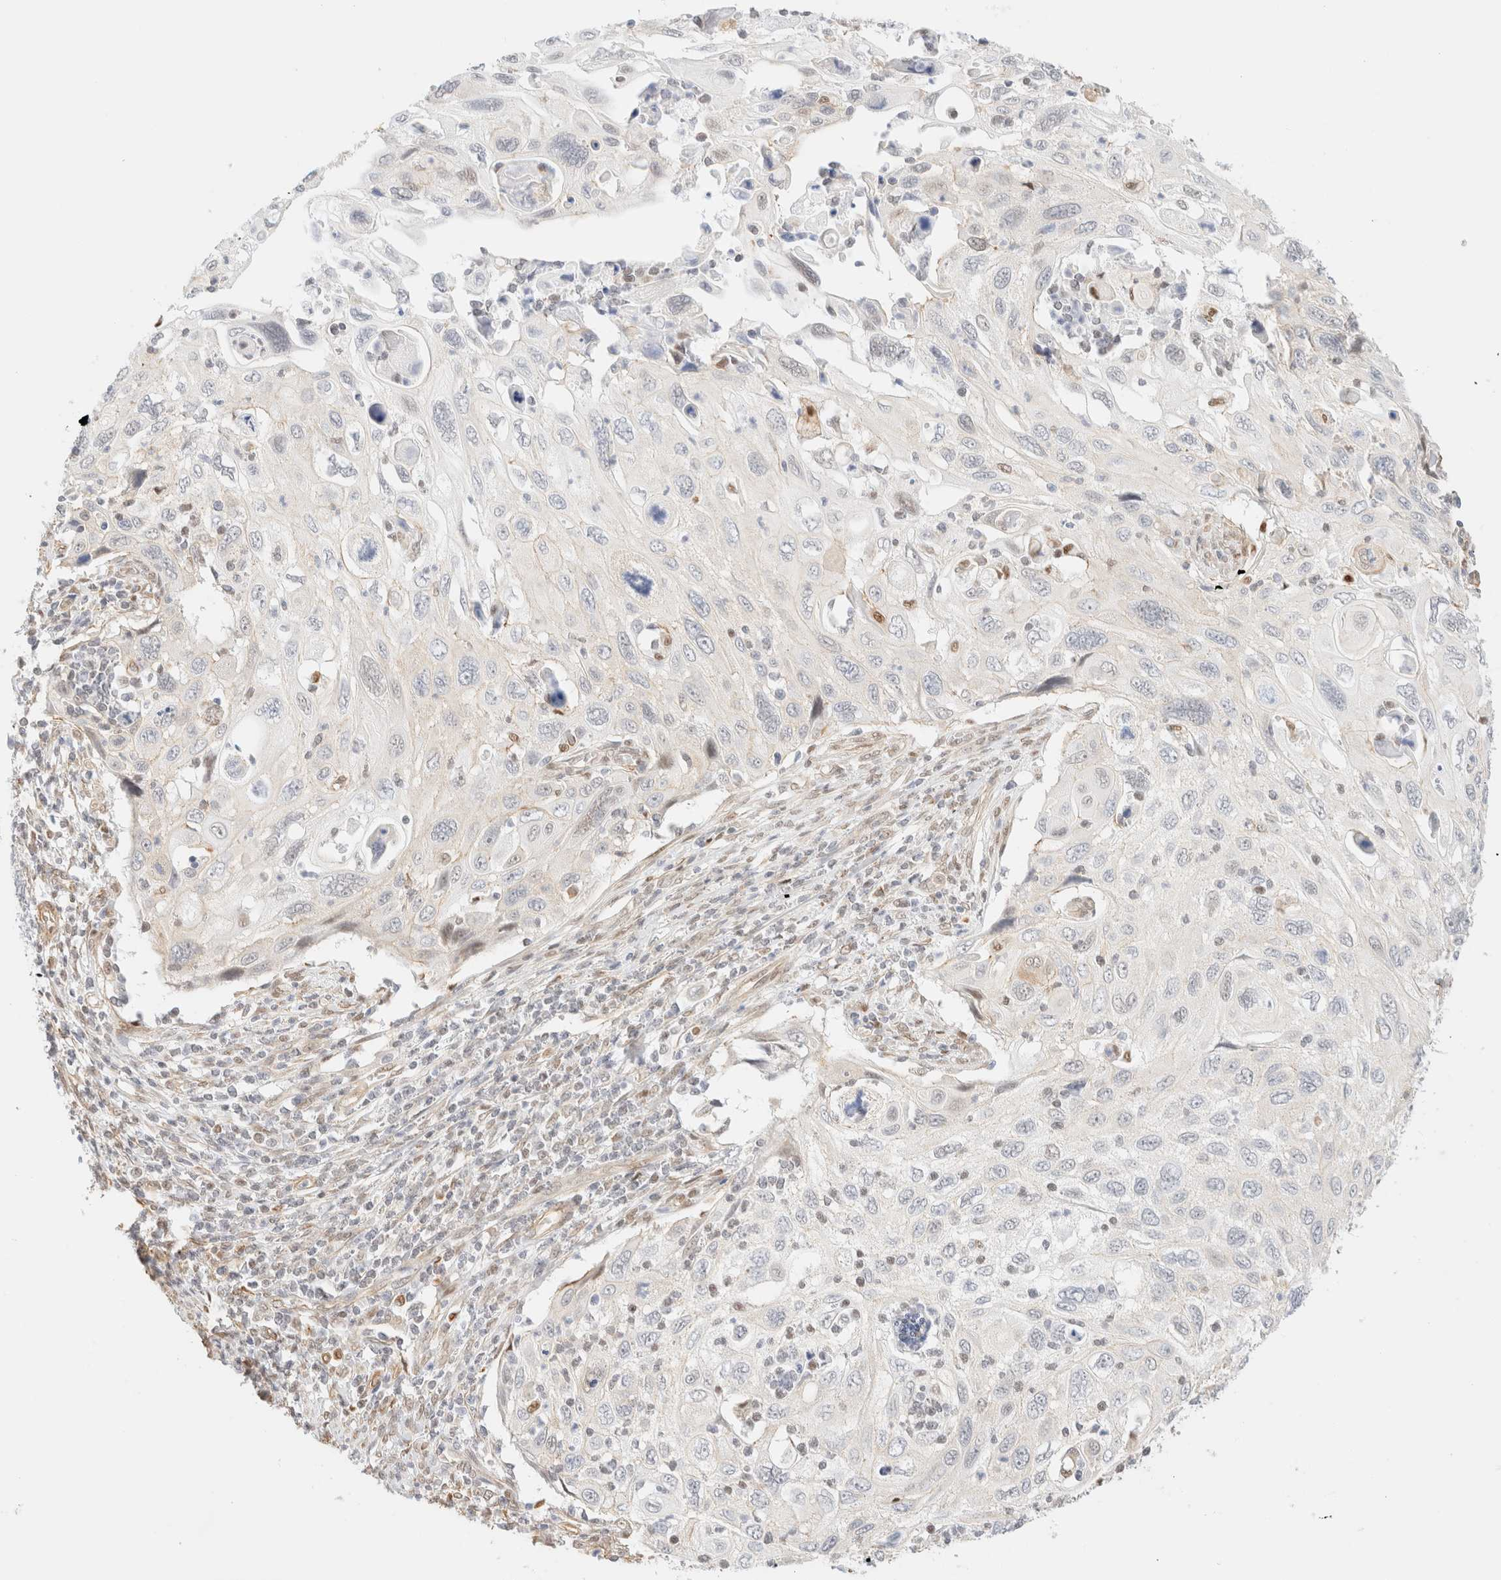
{"staining": {"intensity": "weak", "quantity": "<25%", "location": "nuclear"}, "tissue": "cervical cancer", "cell_type": "Tumor cells", "image_type": "cancer", "snomed": [{"axis": "morphology", "description": "Squamous cell carcinoma, NOS"}, {"axis": "topography", "description": "Cervix"}], "caption": "There is no significant expression in tumor cells of squamous cell carcinoma (cervical).", "gene": "ARID5A", "patient": {"sex": "female", "age": 70}}